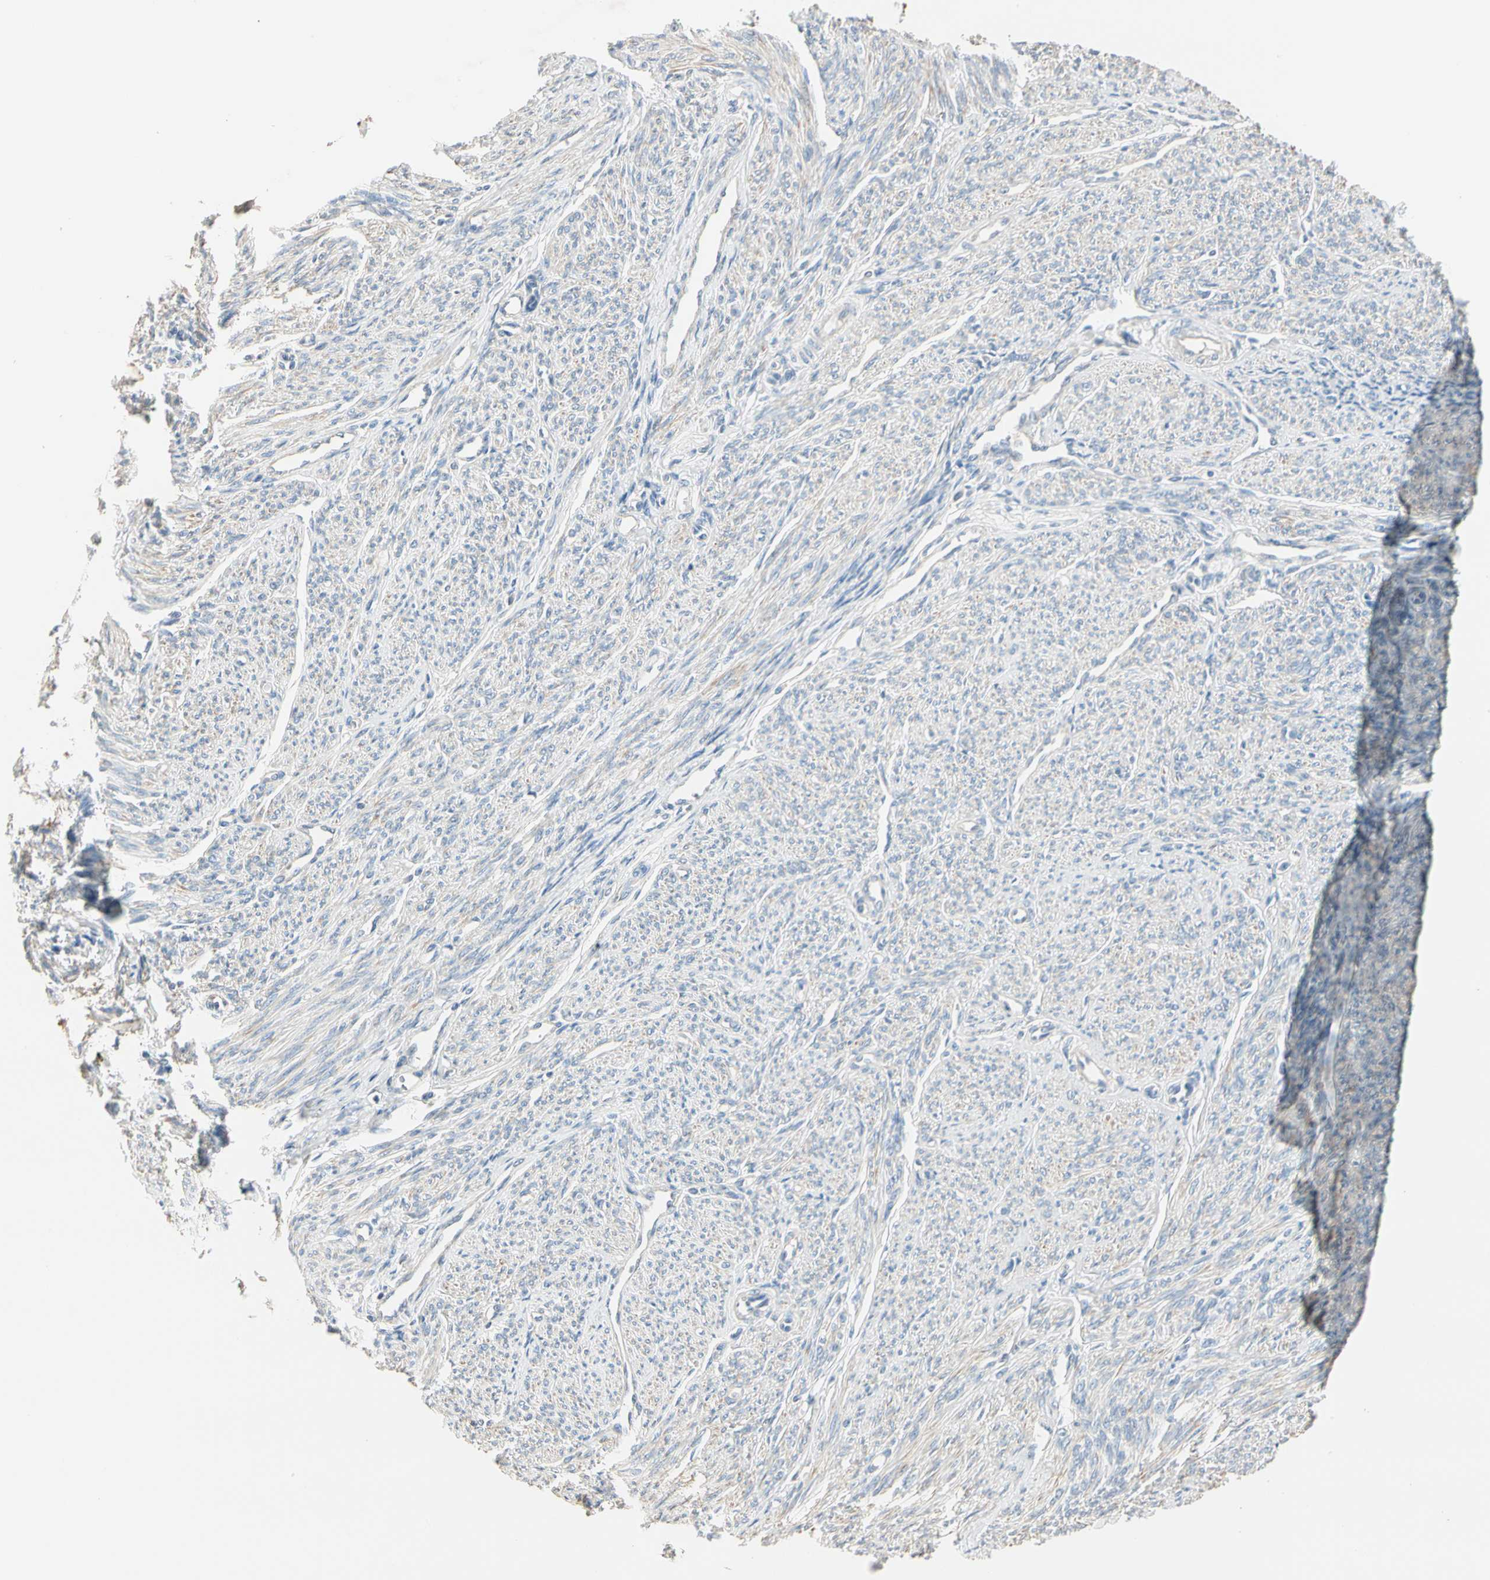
{"staining": {"intensity": "weak", "quantity": "25%-75%", "location": "cytoplasmic/membranous"}, "tissue": "smooth muscle", "cell_type": "Smooth muscle cells", "image_type": "normal", "snomed": [{"axis": "morphology", "description": "Normal tissue, NOS"}, {"axis": "topography", "description": "Smooth muscle"}], "caption": "Protein analysis of benign smooth muscle demonstrates weak cytoplasmic/membranous positivity in about 25%-75% of smooth muscle cells.", "gene": "GPR153", "patient": {"sex": "female", "age": 65}}